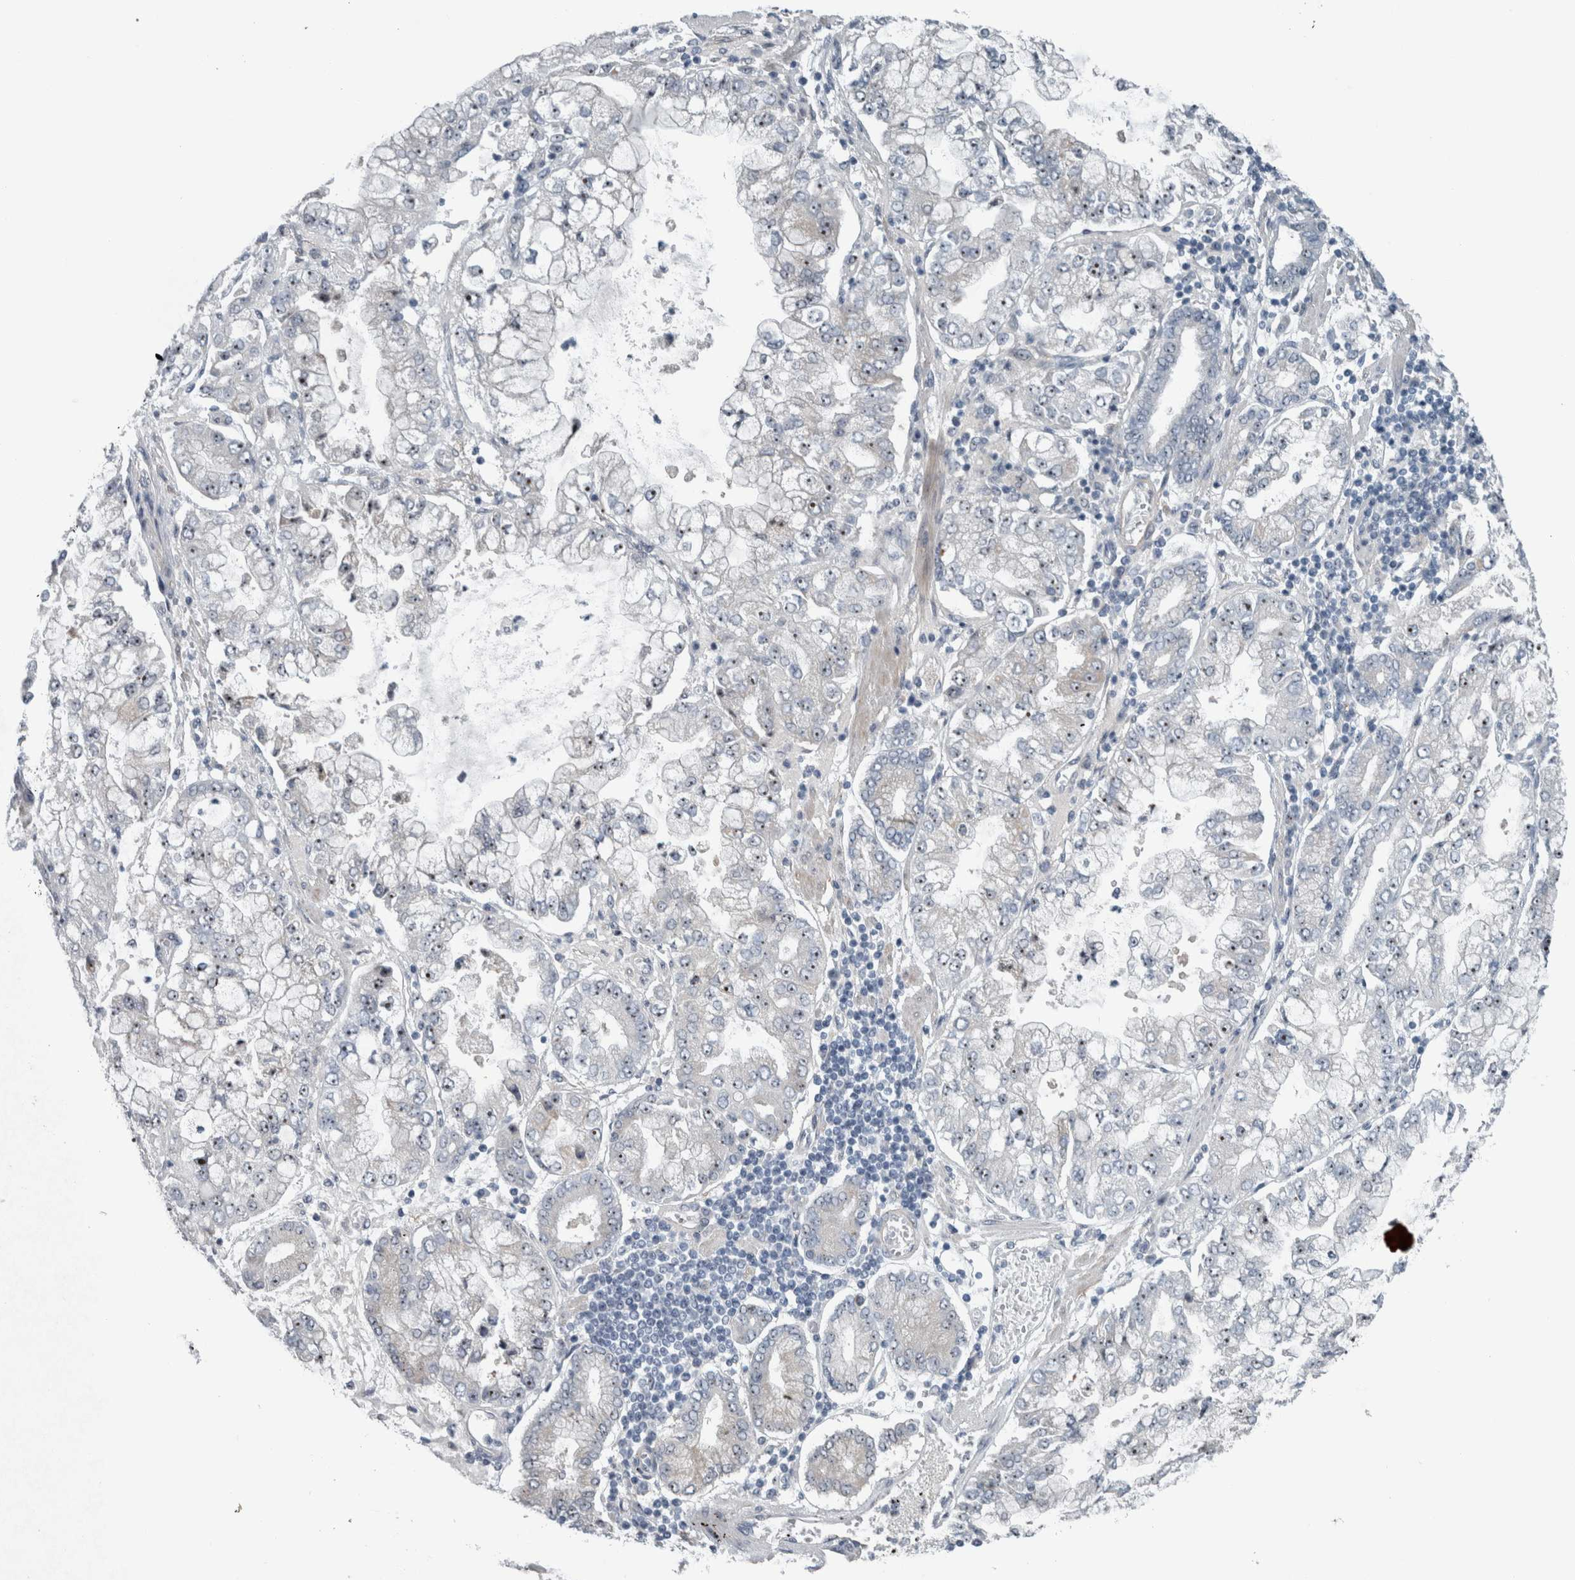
{"staining": {"intensity": "weak", "quantity": "<25%", "location": "nuclear"}, "tissue": "stomach cancer", "cell_type": "Tumor cells", "image_type": "cancer", "snomed": [{"axis": "morphology", "description": "Adenocarcinoma, NOS"}, {"axis": "topography", "description": "Stomach"}], "caption": "Immunohistochemistry (IHC) photomicrograph of neoplastic tissue: stomach cancer stained with DAB (3,3'-diaminobenzidine) shows no significant protein positivity in tumor cells.", "gene": "UTP6", "patient": {"sex": "male", "age": 76}}